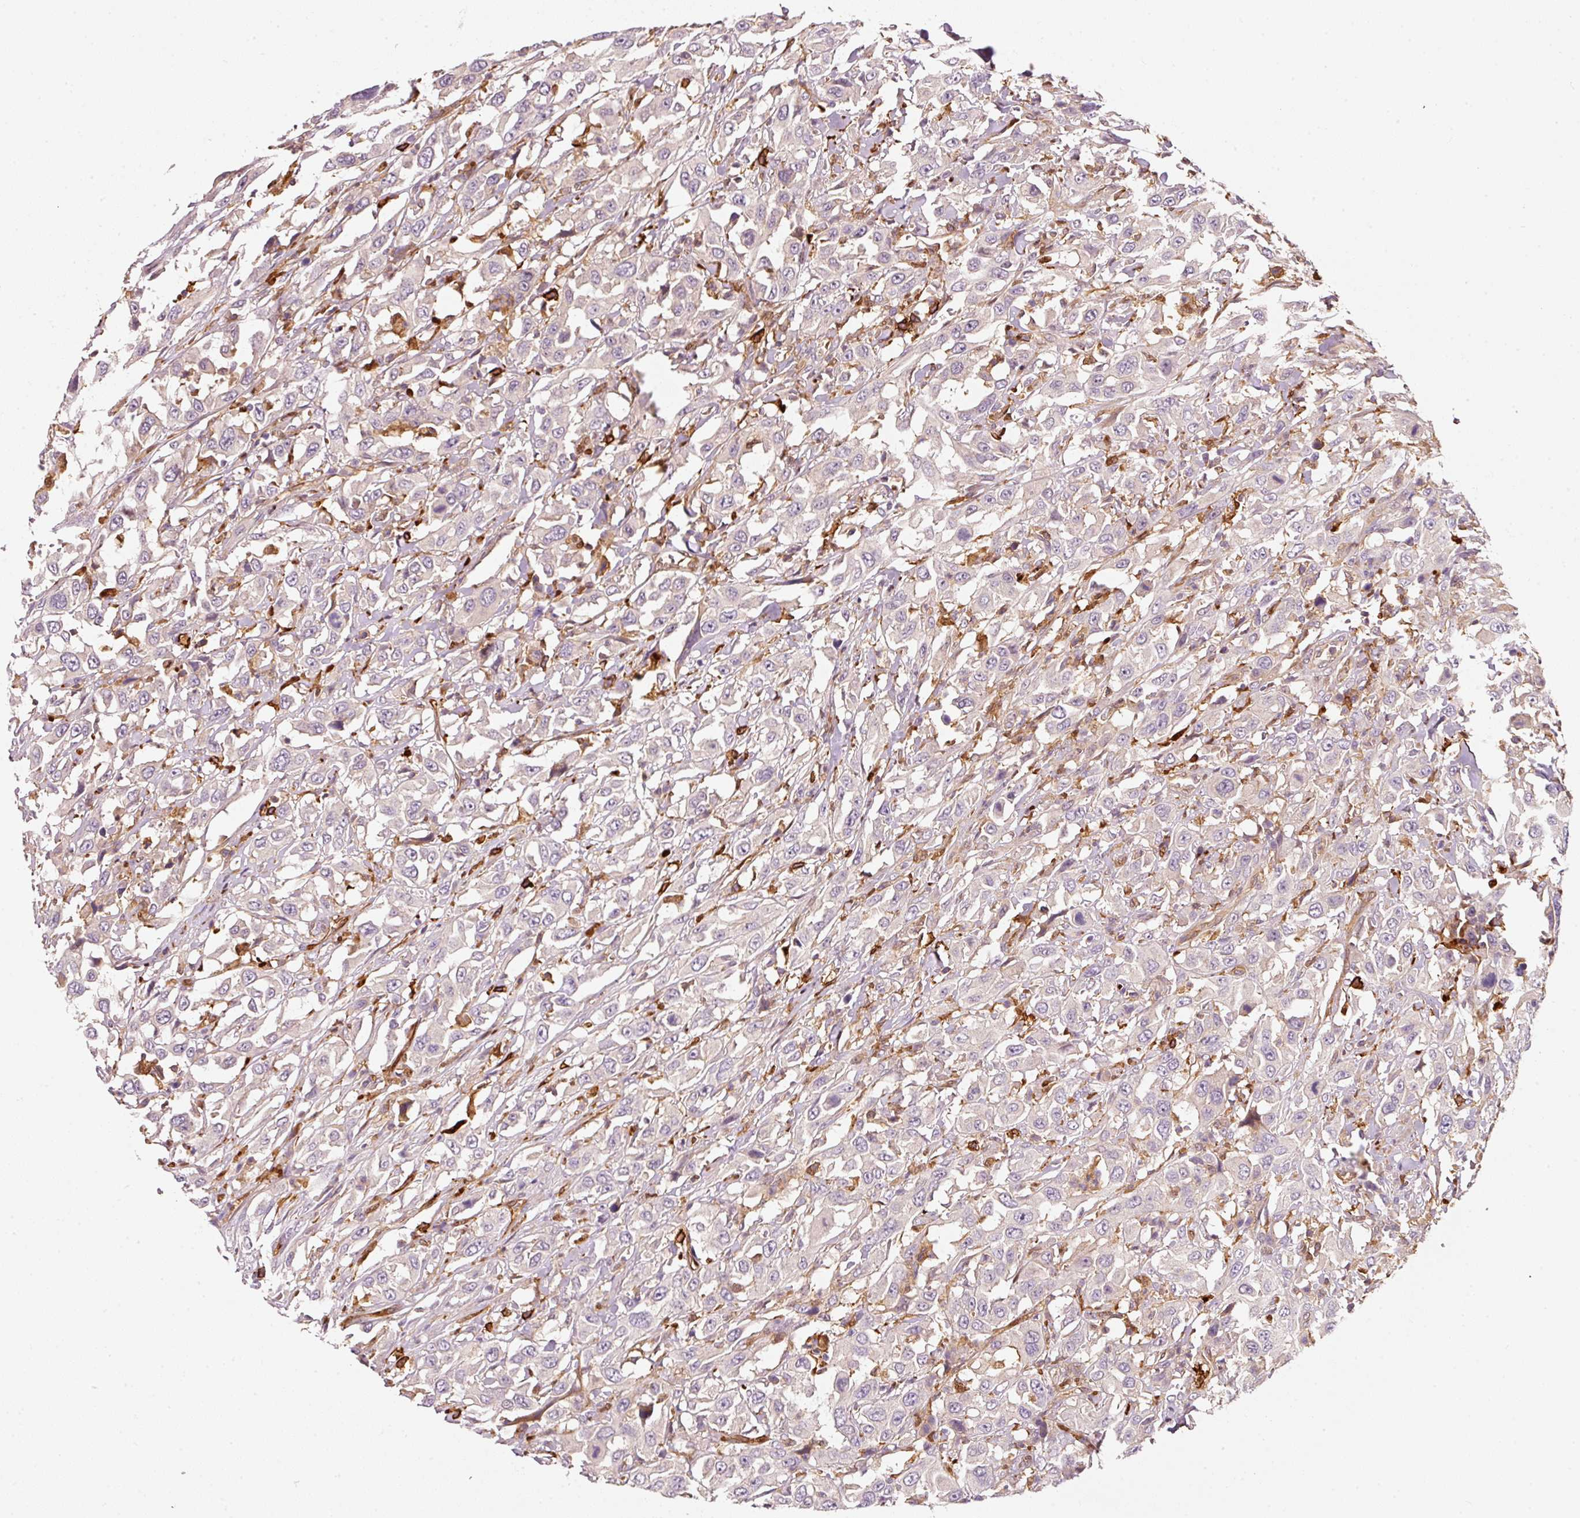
{"staining": {"intensity": "negative", "quantity": "none", "location": "none"}, "tissue": "urothelial cancer", "cell_type": "Tumor cells", "image_type": "cancer", "snomed": [{"axis": "morphology", "description": "Urothelial carcinoma, High grade"}, {"axis": "topography", "description": "Urinary bladder"}], "caption": "Urothelial cancer stained for a protein using immunohistochemistry (IHC) reveals no expression tumor cells.", "gene": "IQGAP2", "patient": {"sex": "male", "age": 61}}